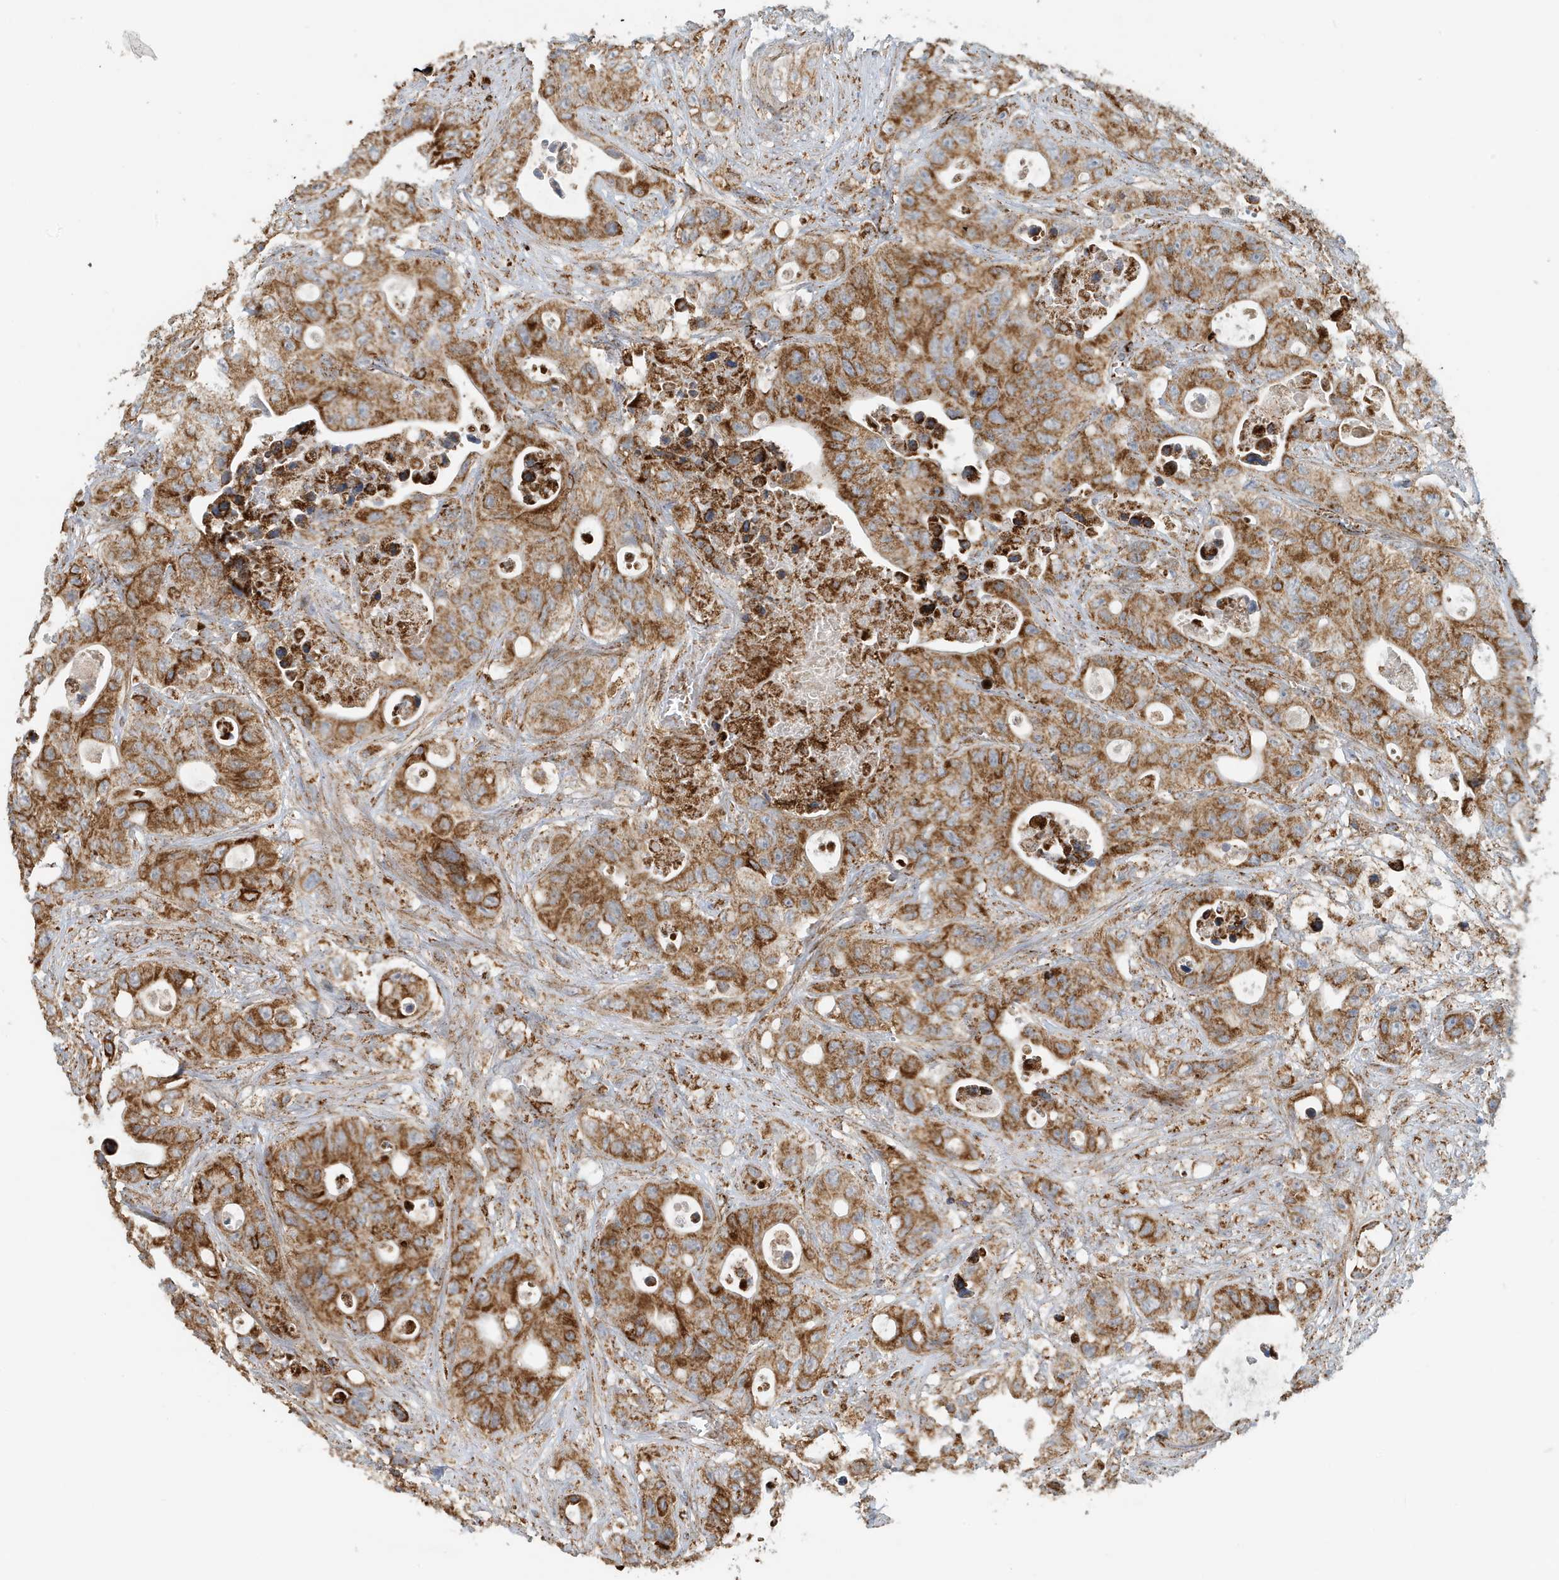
{"staining": {"intensity": "moderate", "quantity": ">75%", "location": "cytoplasmic/membranous"}, "tissue": "colorectal cancer", "cell_type": "Tumor cells", "image_type": "cancer", "snomed": [{"axis": "morphology", "description": "Adenocarcinoma, NOS"}, {"axis": "topography", "description": "Colon"}], "caption": "This micrograph demonstrates colorectal cancer stained with immunohistochemistry to label a protein in brown. The cytoplasmic/membranous of tumor cells show moderate positivity for the protein. Nuclei are counter-stained blue.", "gene": "MAN1A1", "patient": {"sex": "female", "age": 46}}